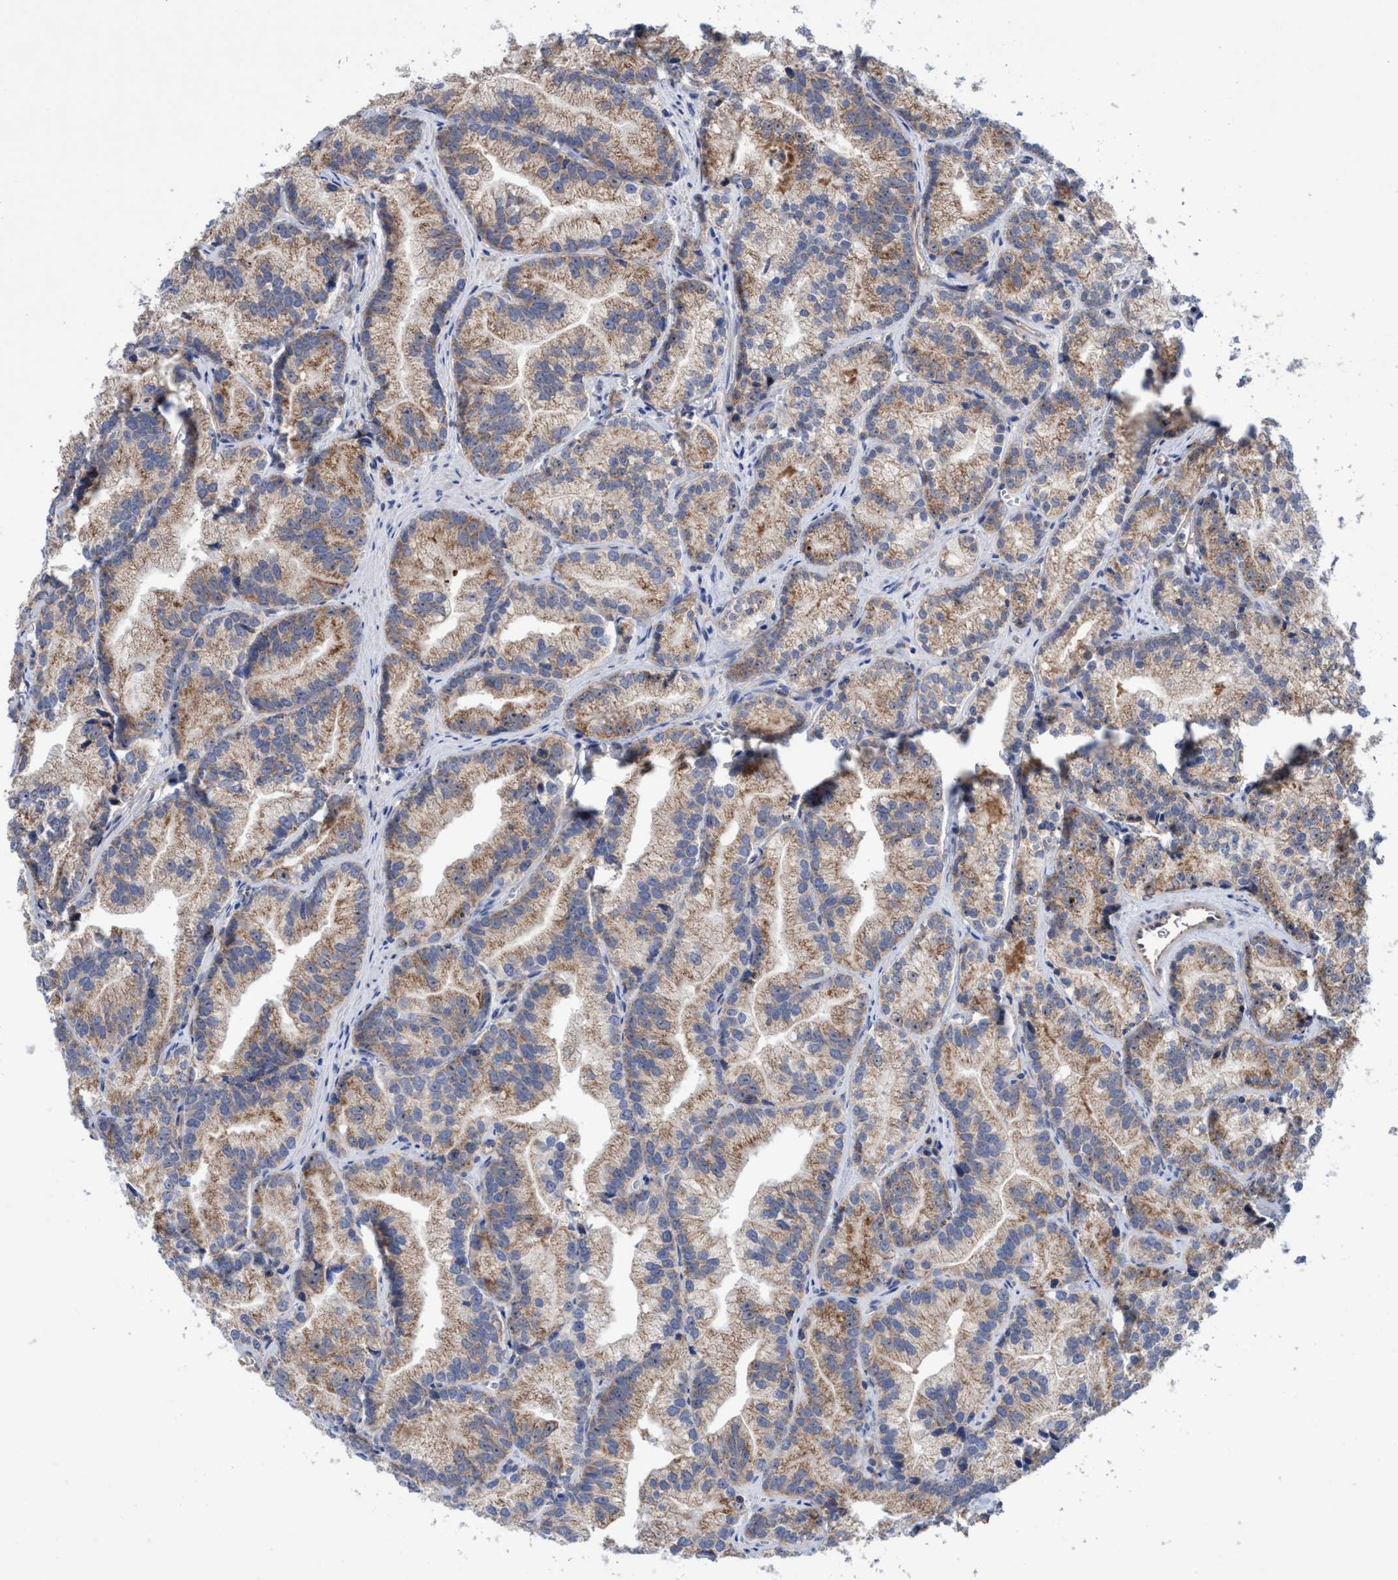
{"staining": {"intensity": "moderate", "quantity": ">75%", "location": "cytoplasmic/membranous,nuclear"}, "tissue": "prostate cancer", "cell_type": "Tumor cells", "image_type": "cancer", "snomed": [{"axis": "morphology", "description": "Adenocarcinoma, Low grade"}, {"axis": "topography", "description": "Prostate"}], "caption": "Immunohistochemistry staining of prostate cancer (low-grade adenocarcinoma), which exhibits medium levels of moderate cytoplasmic/membranous and nuclear positivity in about >75% of tumor cells indicating moderate cytoplasmic/membranous and nuclear protein positivity. The staining was performed using DAB (brown) for protein detection and nuclei were counterstained in hematoxylin (blue).", "gene": "P2RY14", "patient": {"sex": "male", "age": 89}}